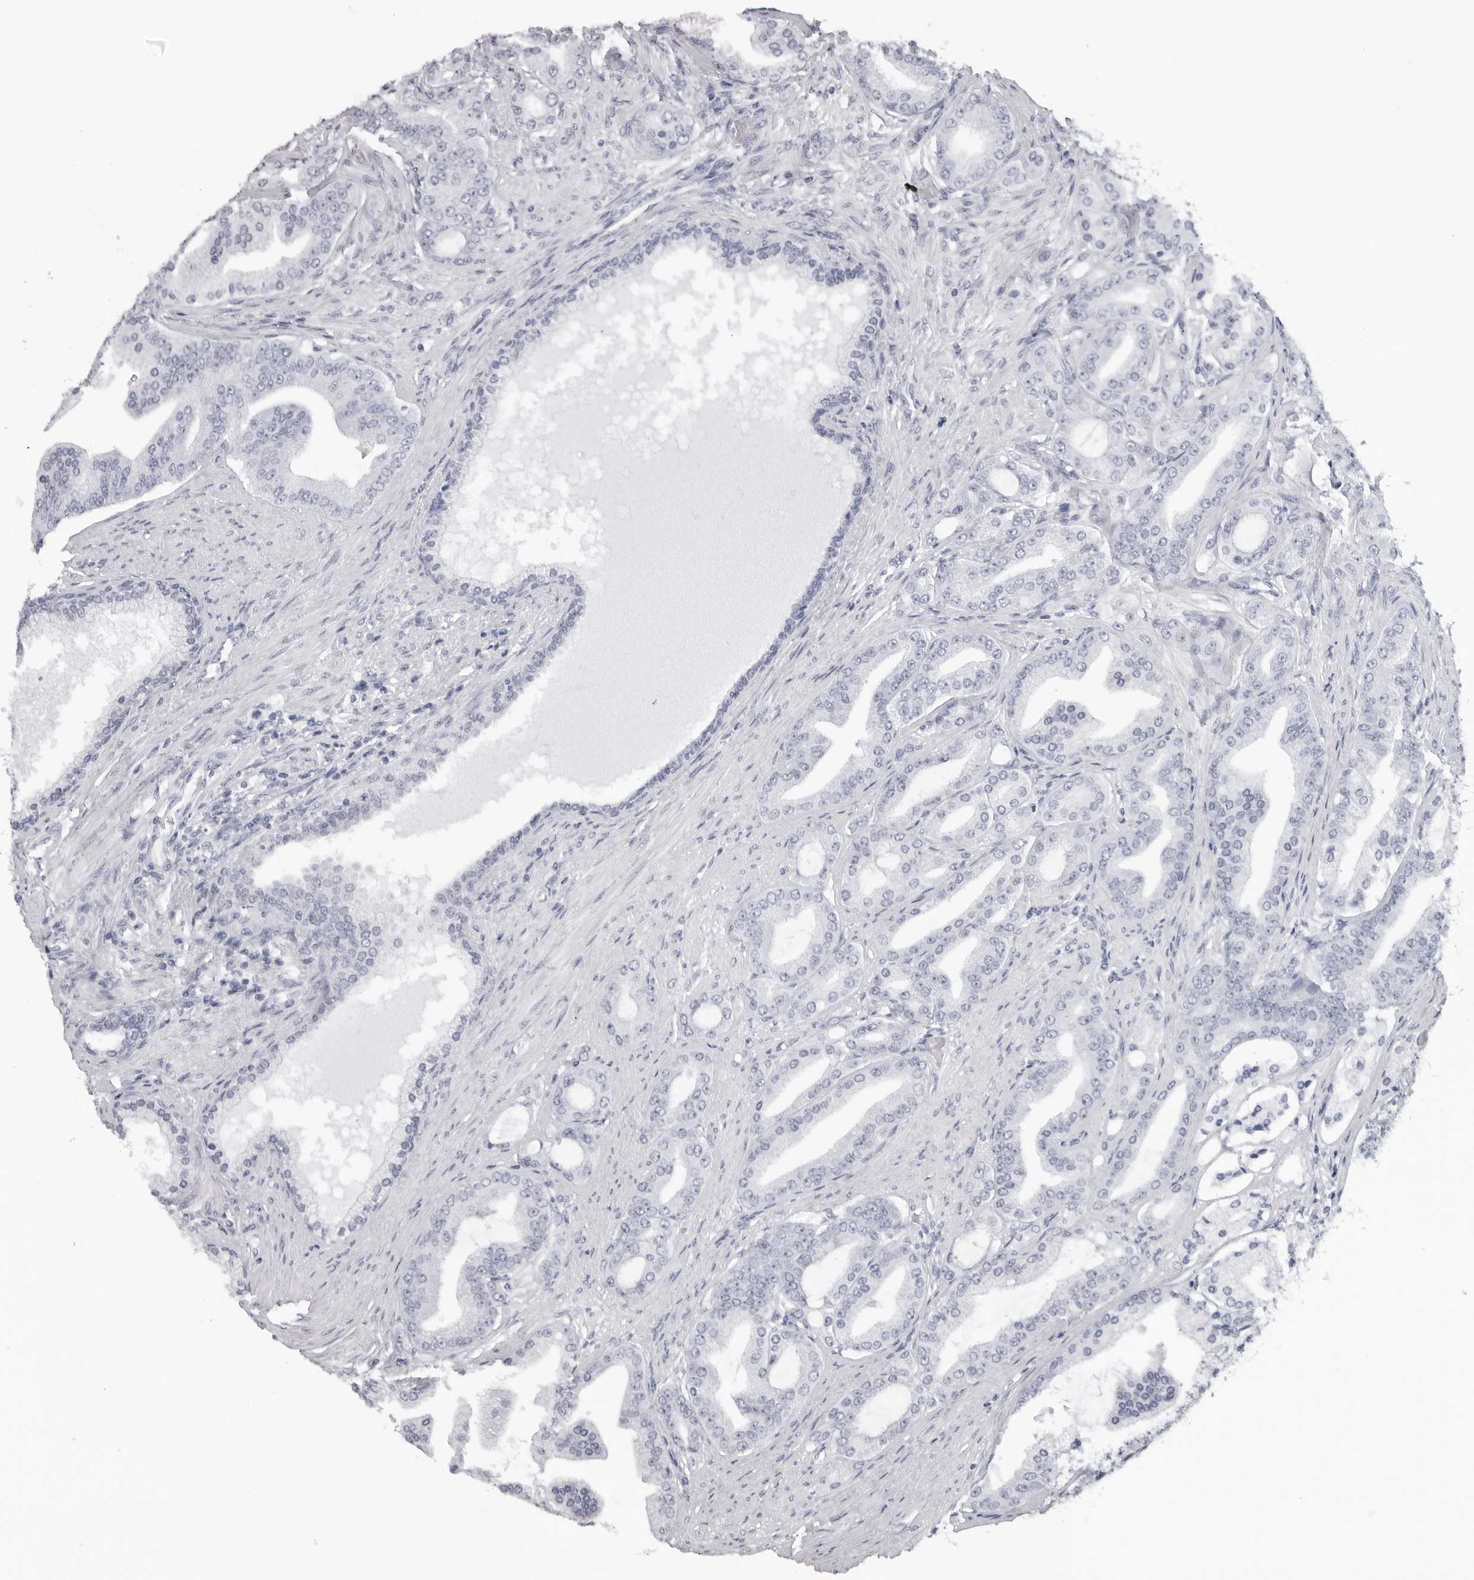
{"staining": {"intensity": "negative", "quantity": "none", "location": "none"}, "tissue": "prostate cancer", "cell_type": "Tumor cells", "image_type": "cancer", "snomed": [{"axis": "morphology", "description": "Adenocarcinoma, High grade"}, {"axis": "topography", "description": "Prostate"}], "caption": "Immunohistochemistry histopathology image of neoplastic tissue: human prostate adenocarcinoma (high-grade) stained with DAB (3,3'-diaminobenzidine) demonstrates no significant protein staining in tumor cells.", "gene": "ESPN", "patient": {"sex": "male", "age": 60}}